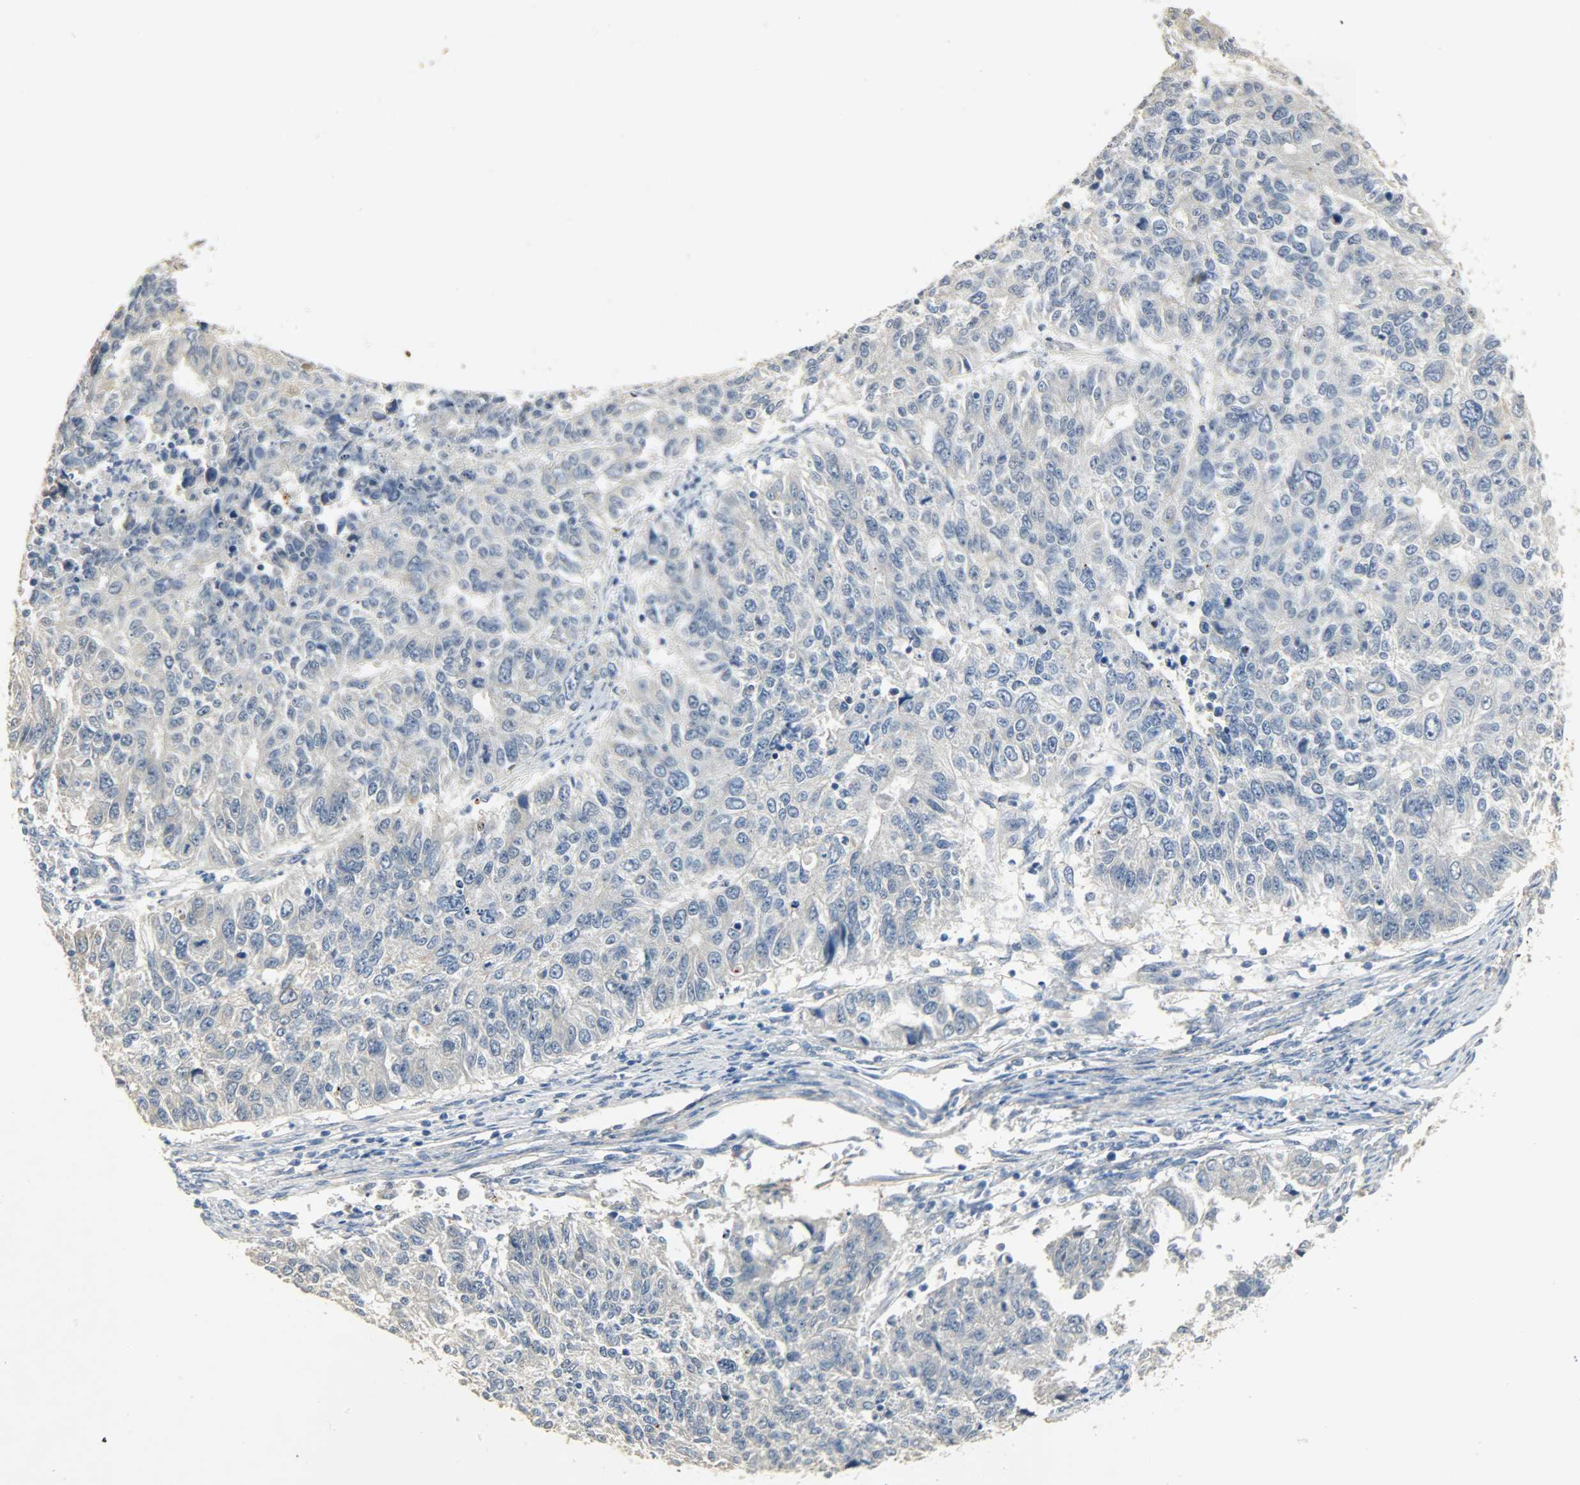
{"staining": {"intensity": "negative", "quantity": "none", "location": "none"}, "tissue": "endometrial cancer", "cell_type": "Tumor cells", "image_type": "cancer", "snomed": [{"axis": "morphology", "description": "Adenocarcinoma, NOS"}, {"axis": "topography", "description": "Endometrium"}], "caption": "Tumor cells are negative for protein expression in human endometrial cancer (adenocarcinoma). (IHC, brightfield microscopy, high magnification).", "gene": "USP13", "patient": {"sex": "female", "age": 42}}